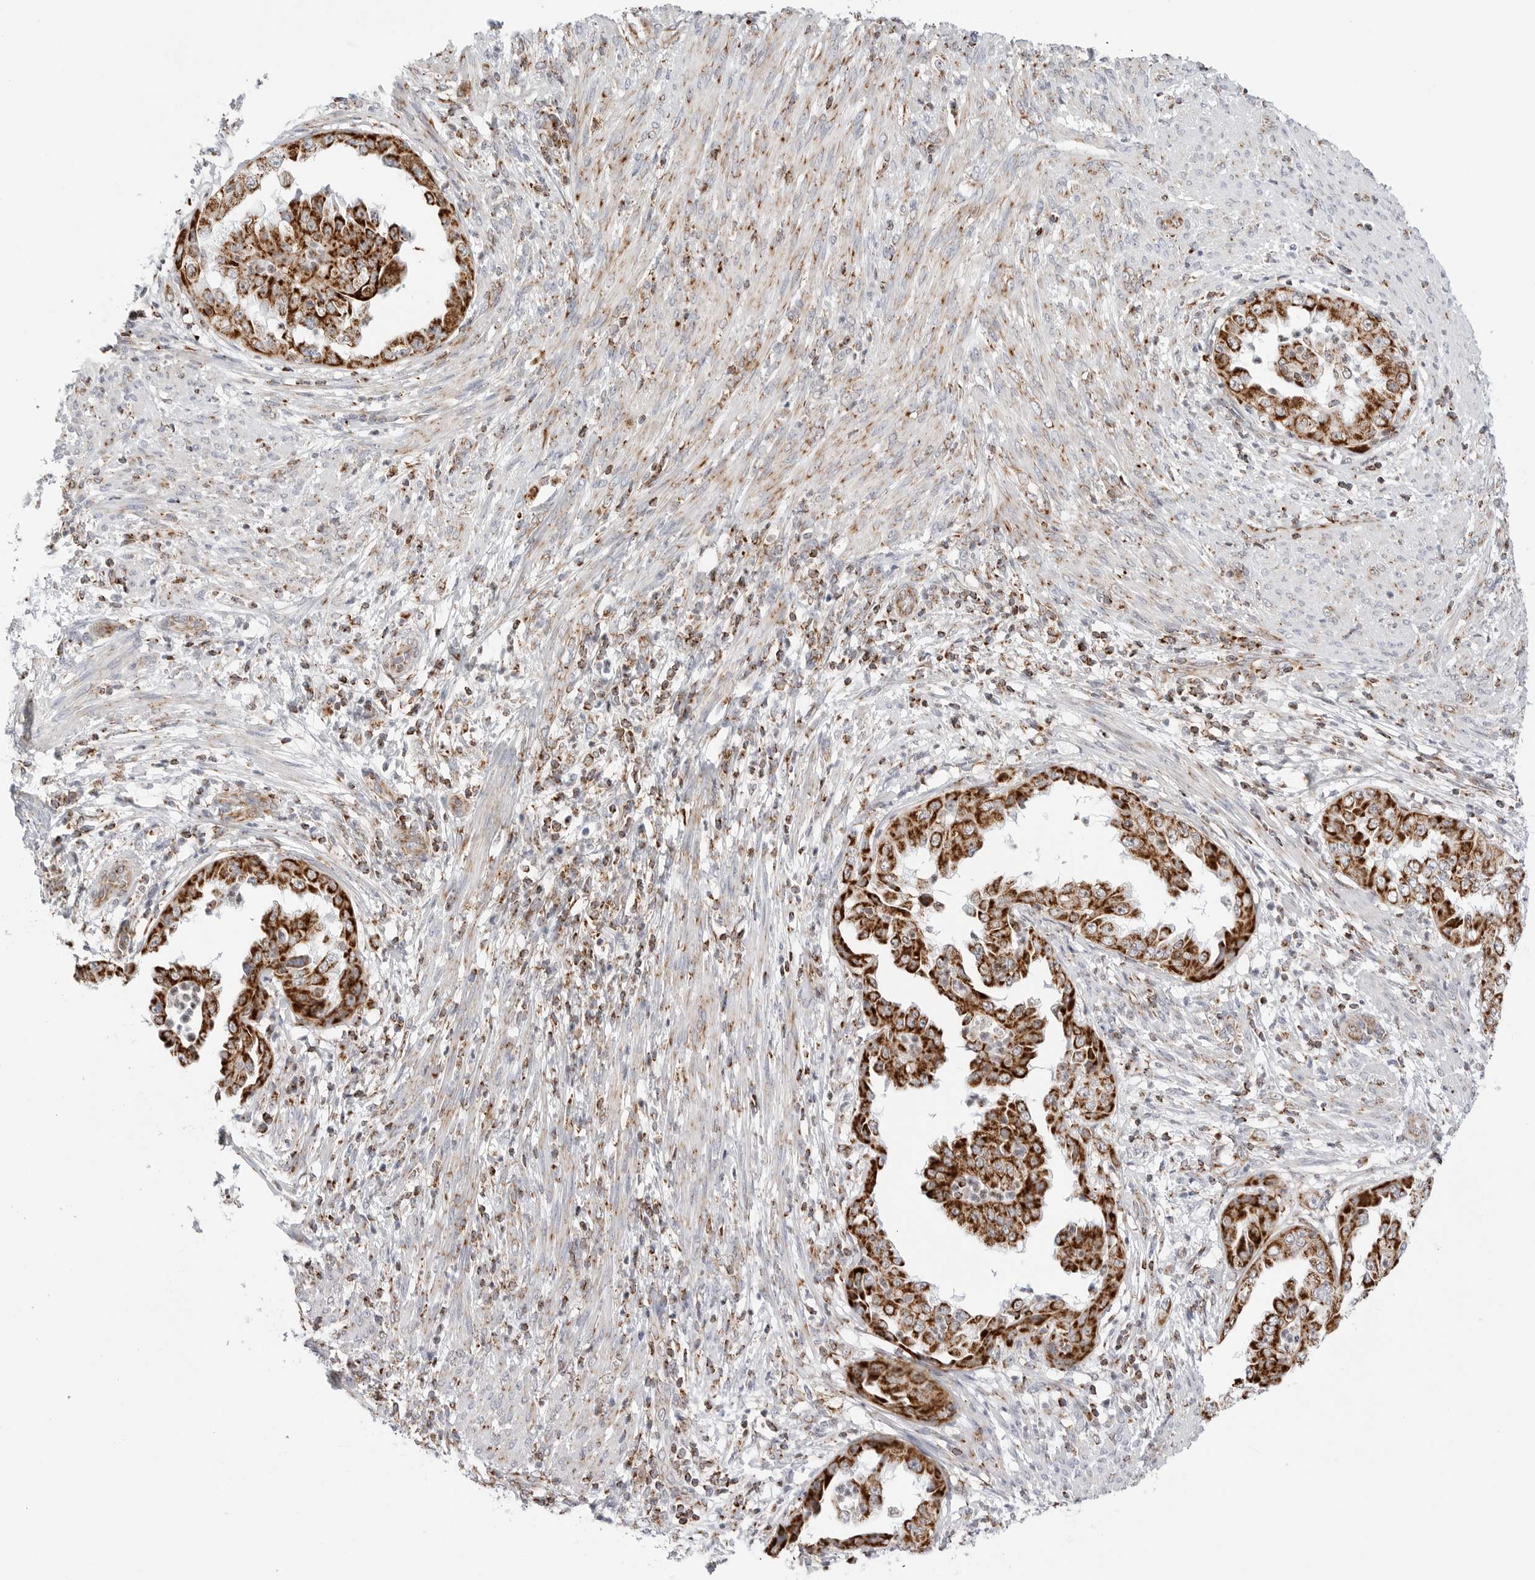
{"staining": {"intensity": "strong", "quantity": ">75%", "location": "cytoplasmic/membranous"}, "tissue": "endometrial cancer", "cell_type": "Tumor cells", "image_type": "cancer", "snomed": [{"axis": "morphology", "description": "Adenocarcinoma, NOS"}, {"axis": "topography", "description": "Endometrium"}], "caption": "Endometrial adenocarcinoma stained with DAB immunohistochemistry (IHC) shows high levels of strong cytoplasmic/membranous expression in about >75% of tumor cells.", "gene": "ATP5IF1", "patient": {"sex": "female", "age": 85}}